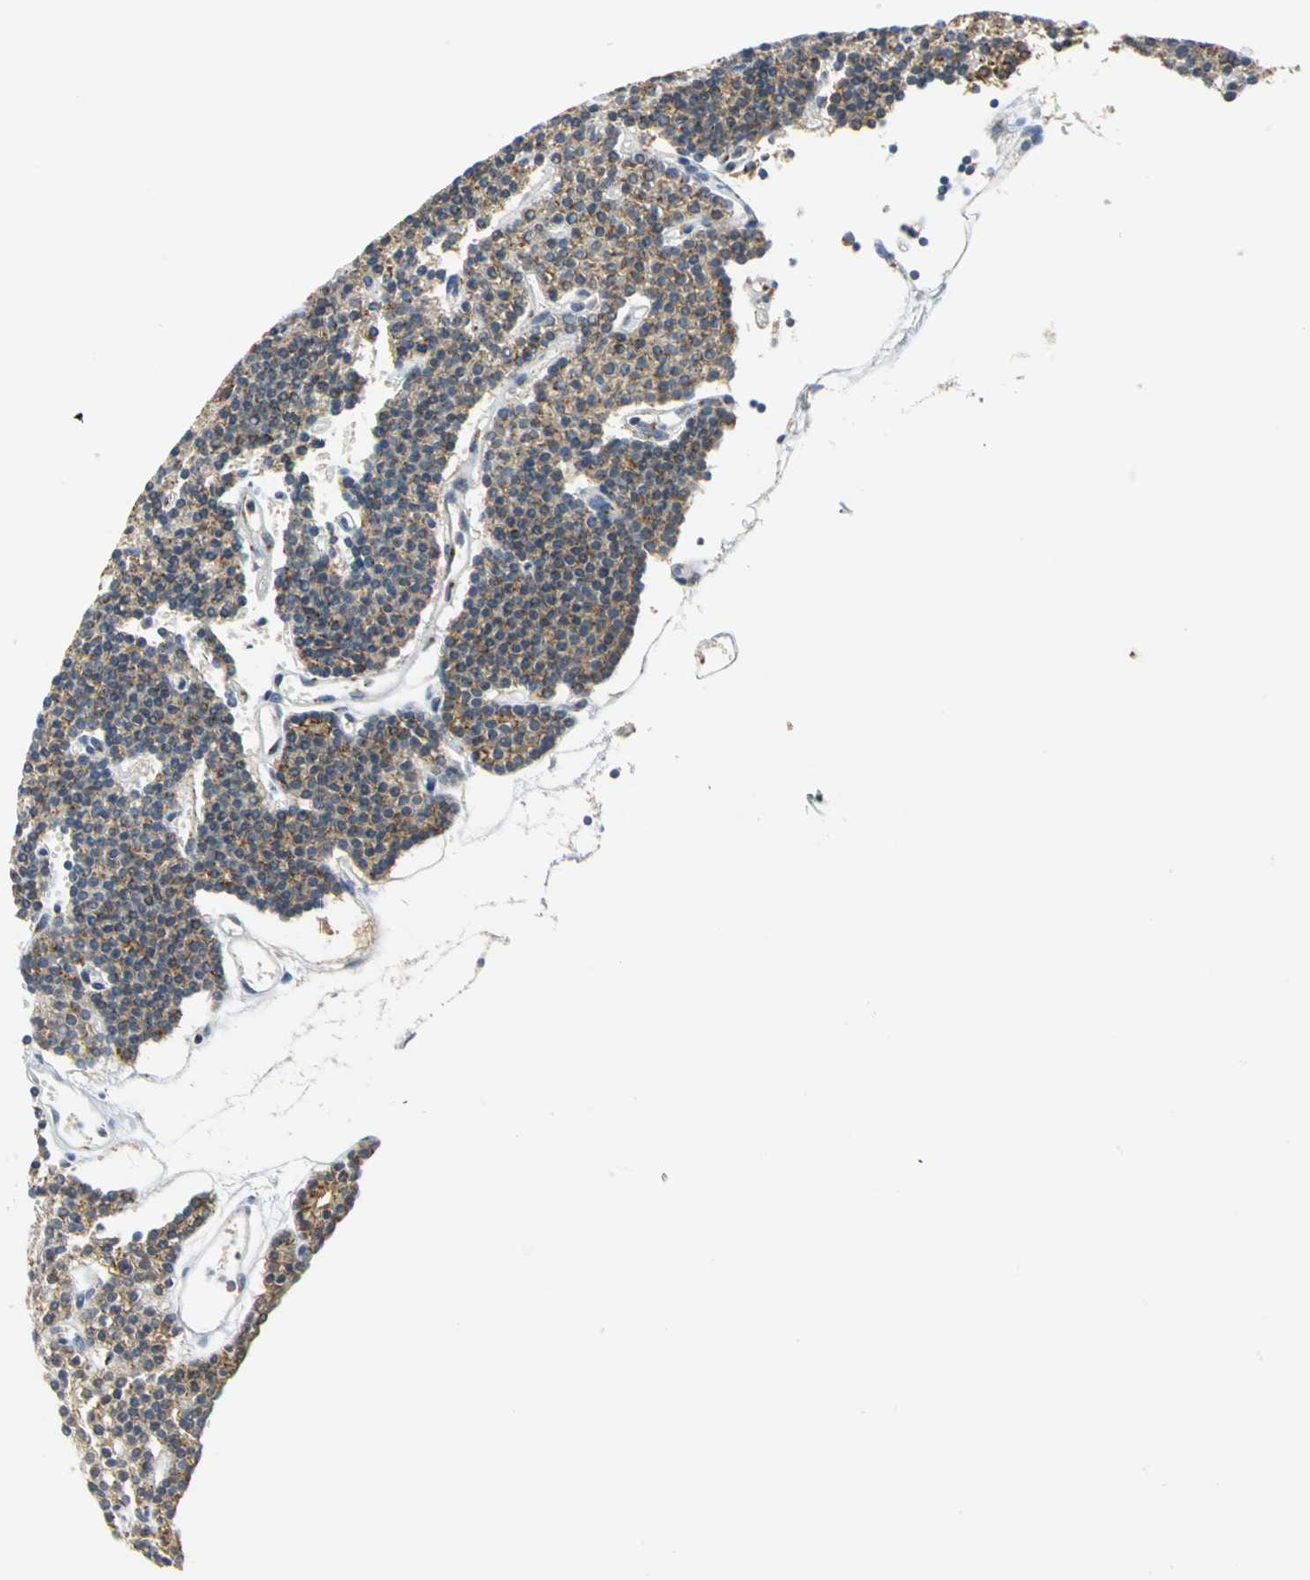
{"staining": {"intensity": "strong", "quantity": ">75%", "location": "cytoplasmic/membranous"}, "tissue": "parathyroid gland", "cell_type": "Glandular cells", "image_type": "normal", "snomed": [{"axis": "morphology", "description": "Normal tissue, NOS"}, {"axis": "topography", "description": "Parathyroid gland"}], "caption": "Parathyroid gland stained with a brown dye shows strong cytoplasmic/membranous positive staining in about >75% of glandular cells.", "gene": "GPR3", "patient": {"sex": "female", "age": 45}}